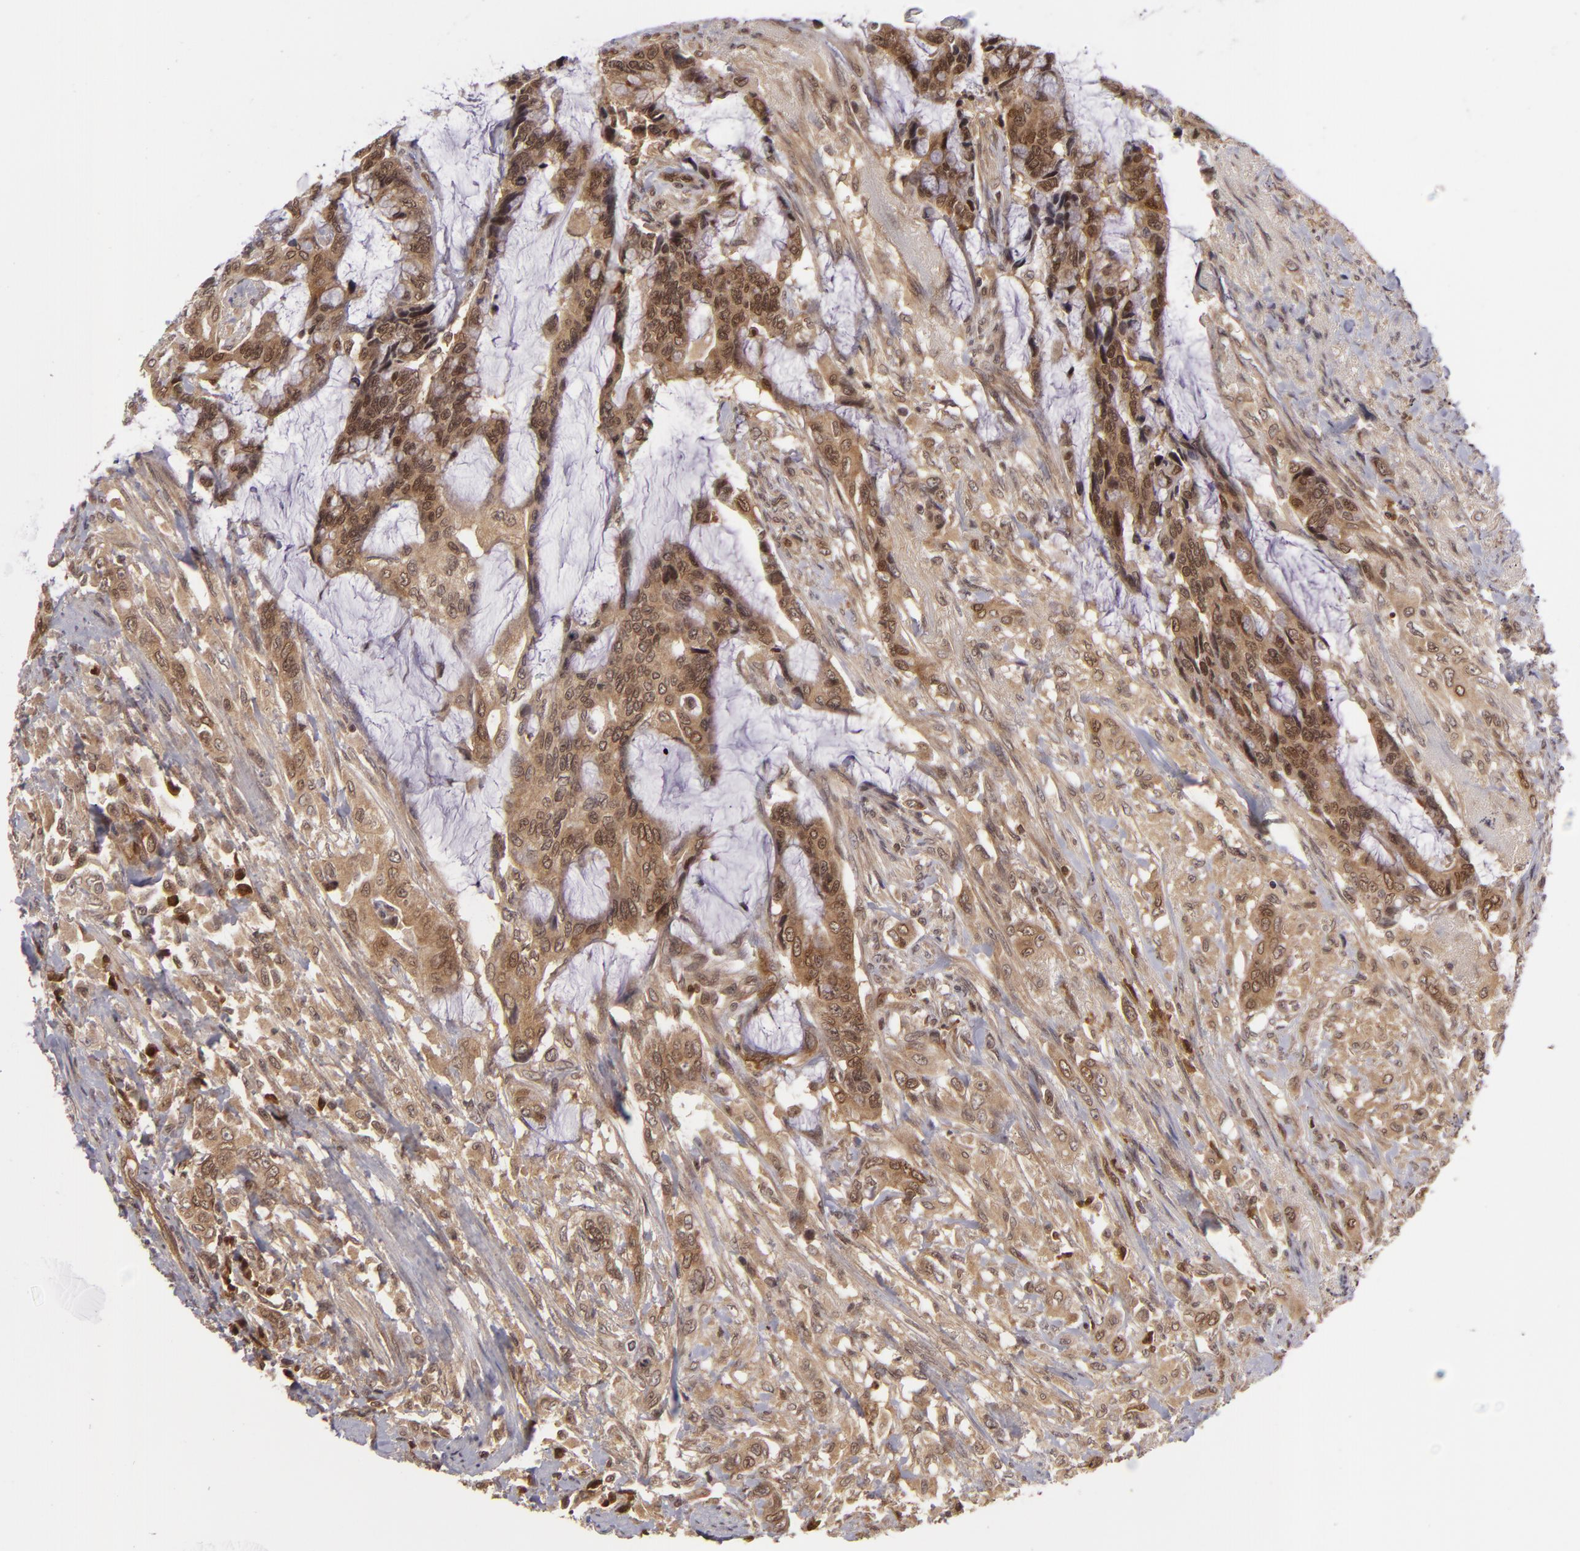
{"staining": {"intensity": "moderate", "quantity": ">75%", "location": "cytoplasmic/membranous"}, "tissue": "colorectal cancer", "cell_type": "Tumor cells", "image_type": "cancer", "snomed": [{"axis": "morphology", "description": "Adenocarcinoma, NOS"}, {"axis": "topography", "description": "Rectum"}], "caption": "Colorectal cancer (adenocarcinoma) stained with a protein marker exhibits moderate staining in tumor cells.", "gene": "ZBTB33", "patient": {"sex": "female", "age": 59}}